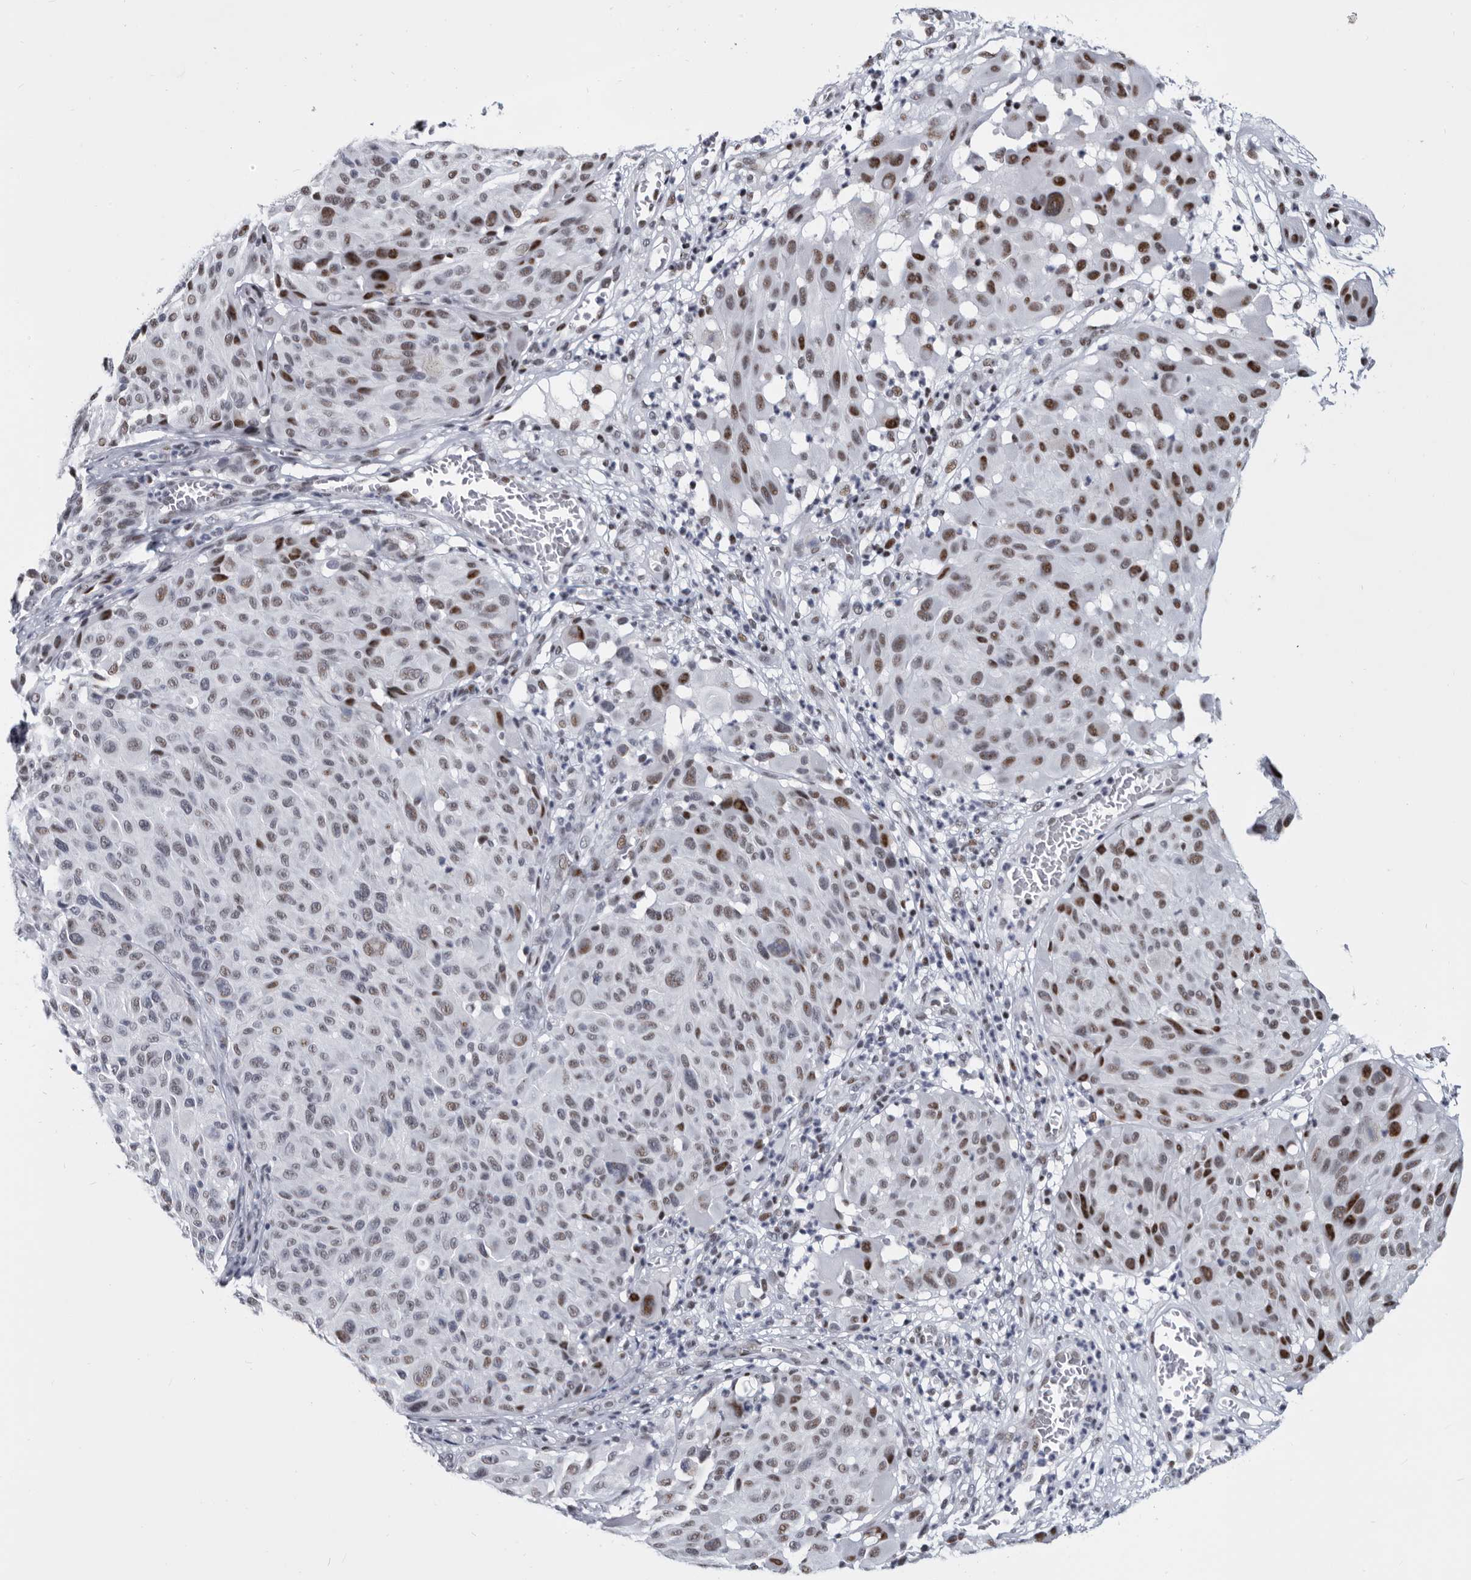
{"staining": {"intensity": "strong", "quantity": "<25%", "location": "nuclear"}, "tissue": "melanoma", "cell_type": "Tumor cells", "image_type": "cancer", "snomed": [{"axis": "morphology", "description": "Malignant melanoma, NOS"}, {"axis": "topography", "description": "Skin"}], "caption": "This image shows immunohistochemistry (IHC) staining of human malignant melanoma, with medium strong nuclear positivity in about <25% of tumor cells.", "gene": "WRAP73", "patient": {"sex": "male", "age": 83}}